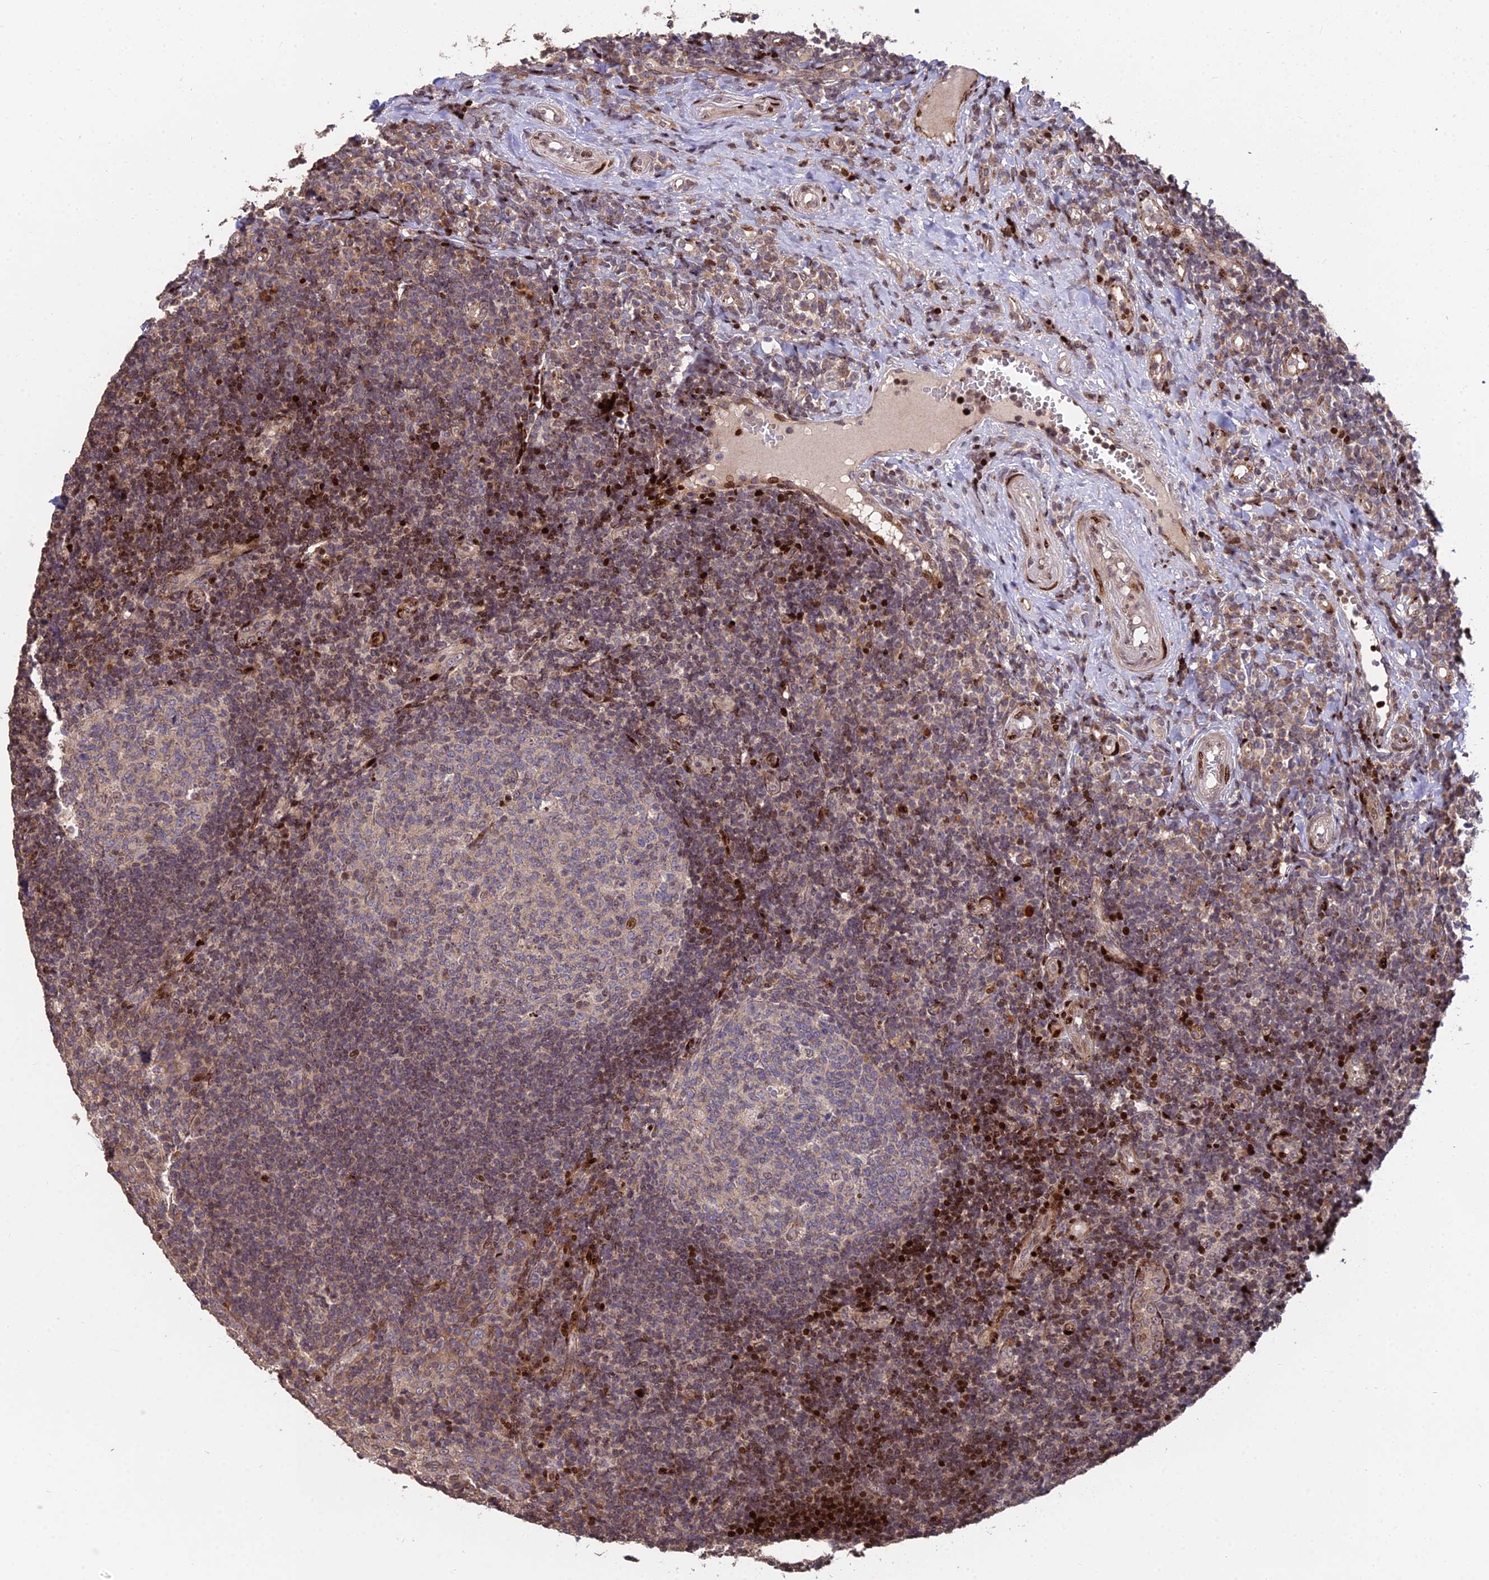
{"staining": {"intensity": "moderate", "quantity": "<25%", "location": "cytoplasmic/membranous"}, "tissue": "tonsil", "cell_type": "Germinal center cells", "image_type": "normal", "snomed": [{"axis": "morphology", "description": "Normal tissue, NOS"}, {"axis": "topography", "description": "Tonsil"}], "caption": "The immunohistochemical stain labels moderate cytoplasmic/membranous positivity in germinal center cells of benign tonsil.", "gene": "RBMS2", "patient": {"sex": "female", "age": 40}}